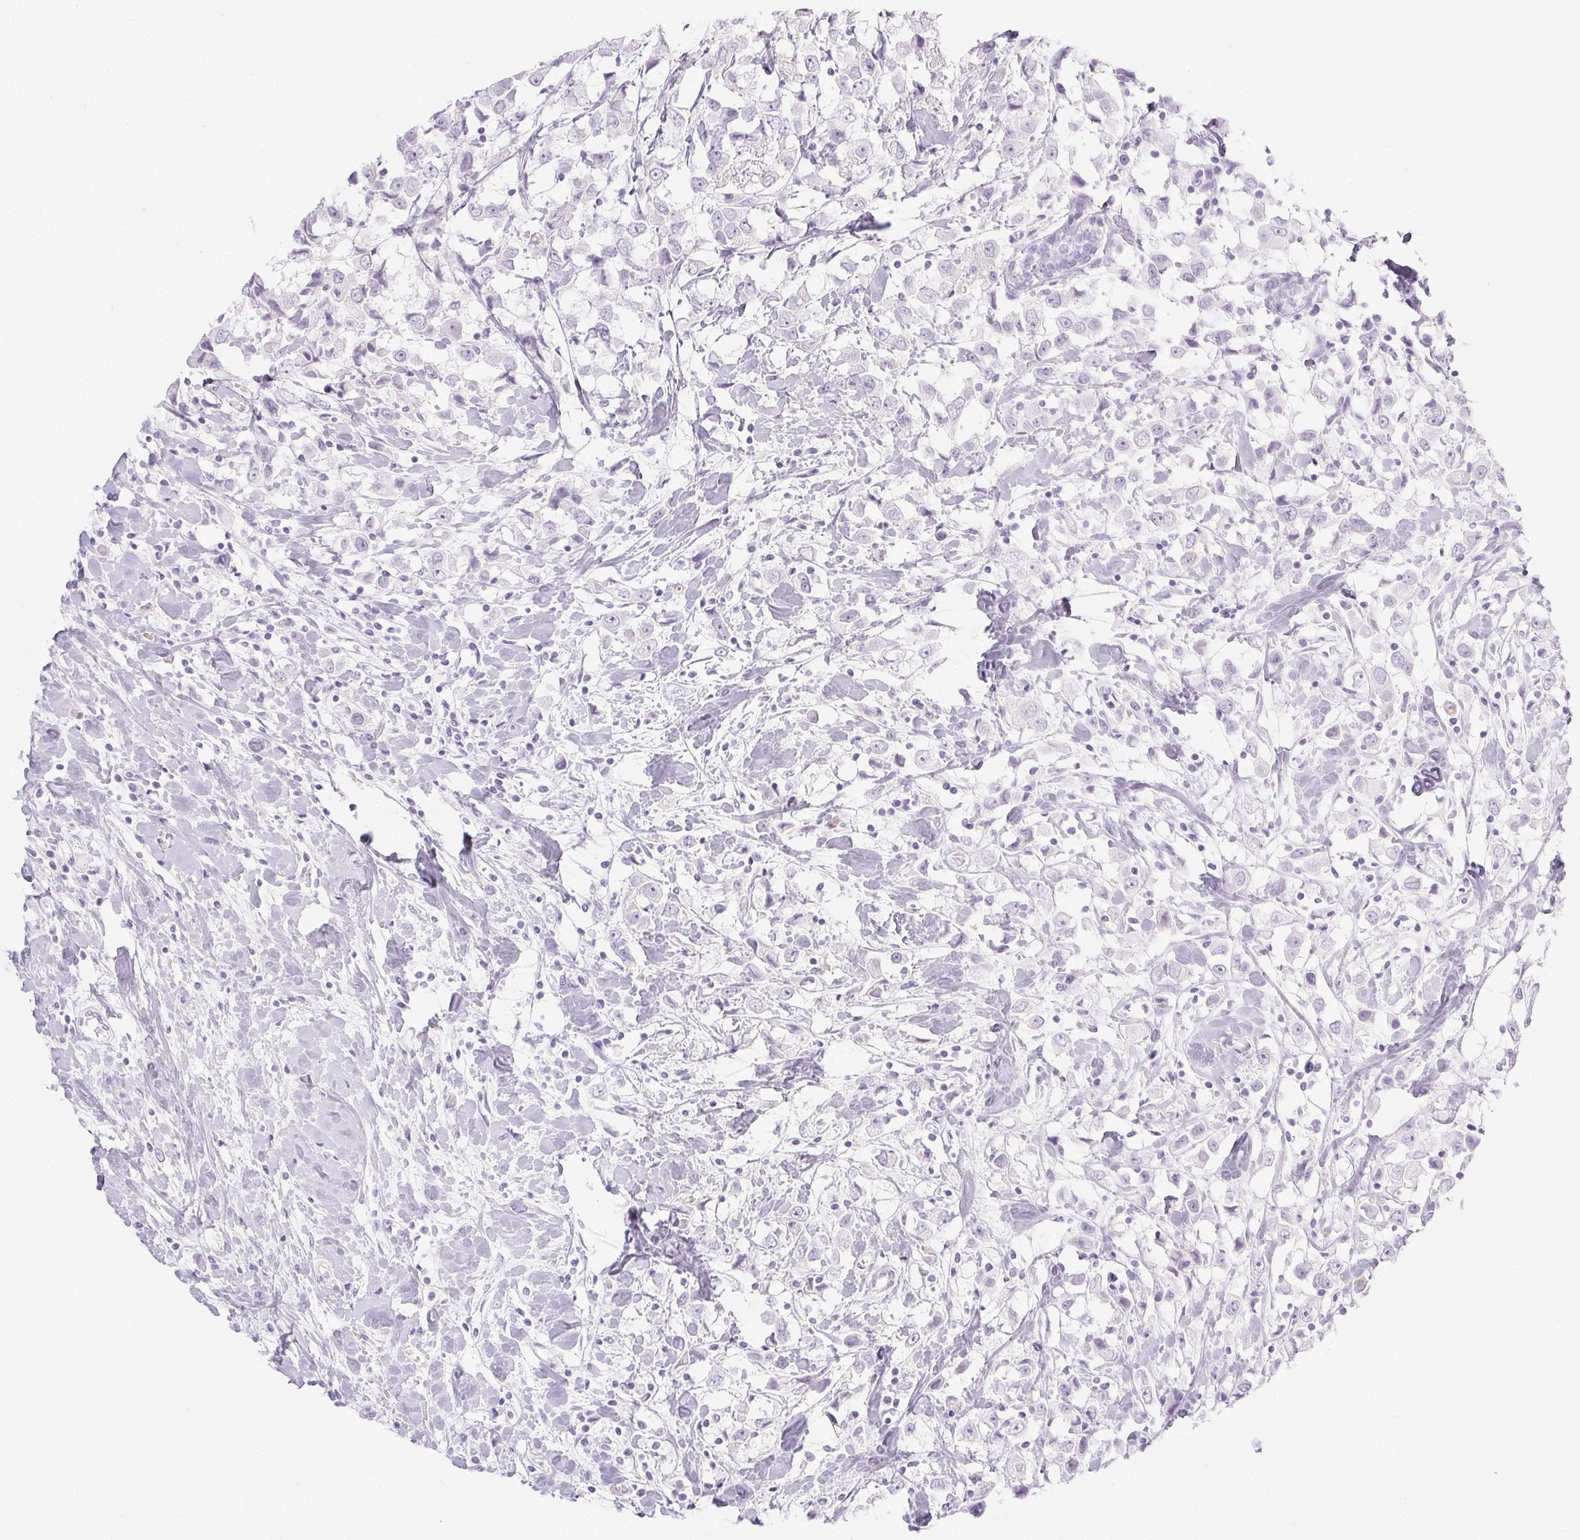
{"staining": {"intensity": "negative", "quantity": "none", "location": "none"}, "tissue": "breast cancer", "cell_type": "Tumor cells", "image_type": "cancer", "snomed": [{"axis": "morphology", "description": "Duct carcinoma"}, {"axis": "topography", "description": "Breast"}], "caption": "A photomicrograph of human breast infiltrating ductal carcinoma is negative for staining in tumor cells.", "gene": "PI3", "patient": {"sex": "female", "age": 61}}